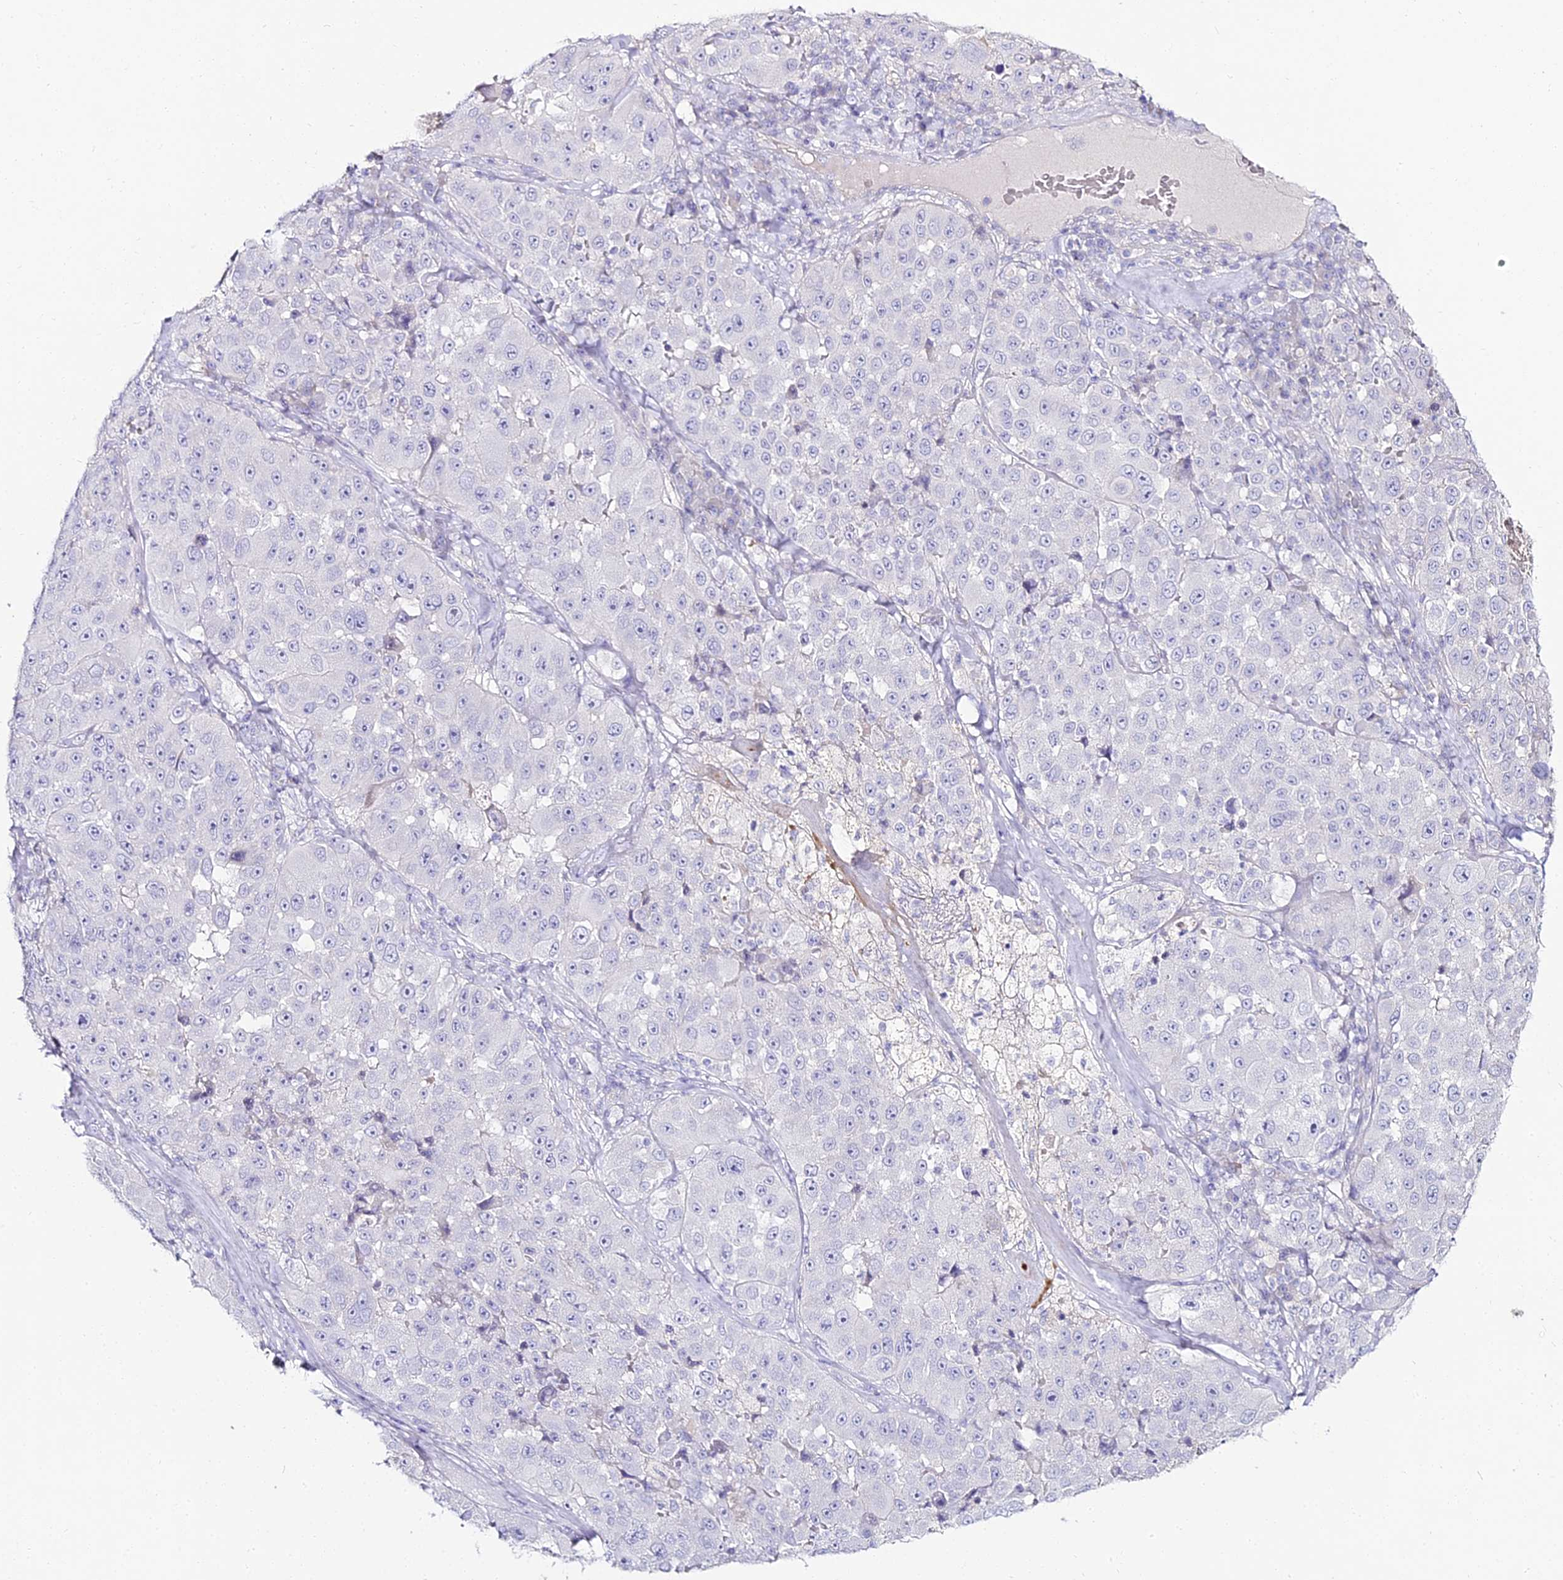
{"staining": {"intensity": "negative", "quantity": "none", "location": "none"}, "tissue": "melanoma", "cell_type": "Tumor cells", "image_type": "cancer", "snomed": [{"axis": "morphology", "description": "Malignant melanoma, Metastatic site"}, {"axis": "topography", "description": "Lymph node"}], "caption": "Micrograph shows no protein staining in tumor cells of melanoma tissue.", "gene": "ALPG", "patient": {"sex": "male", "age": 62}}